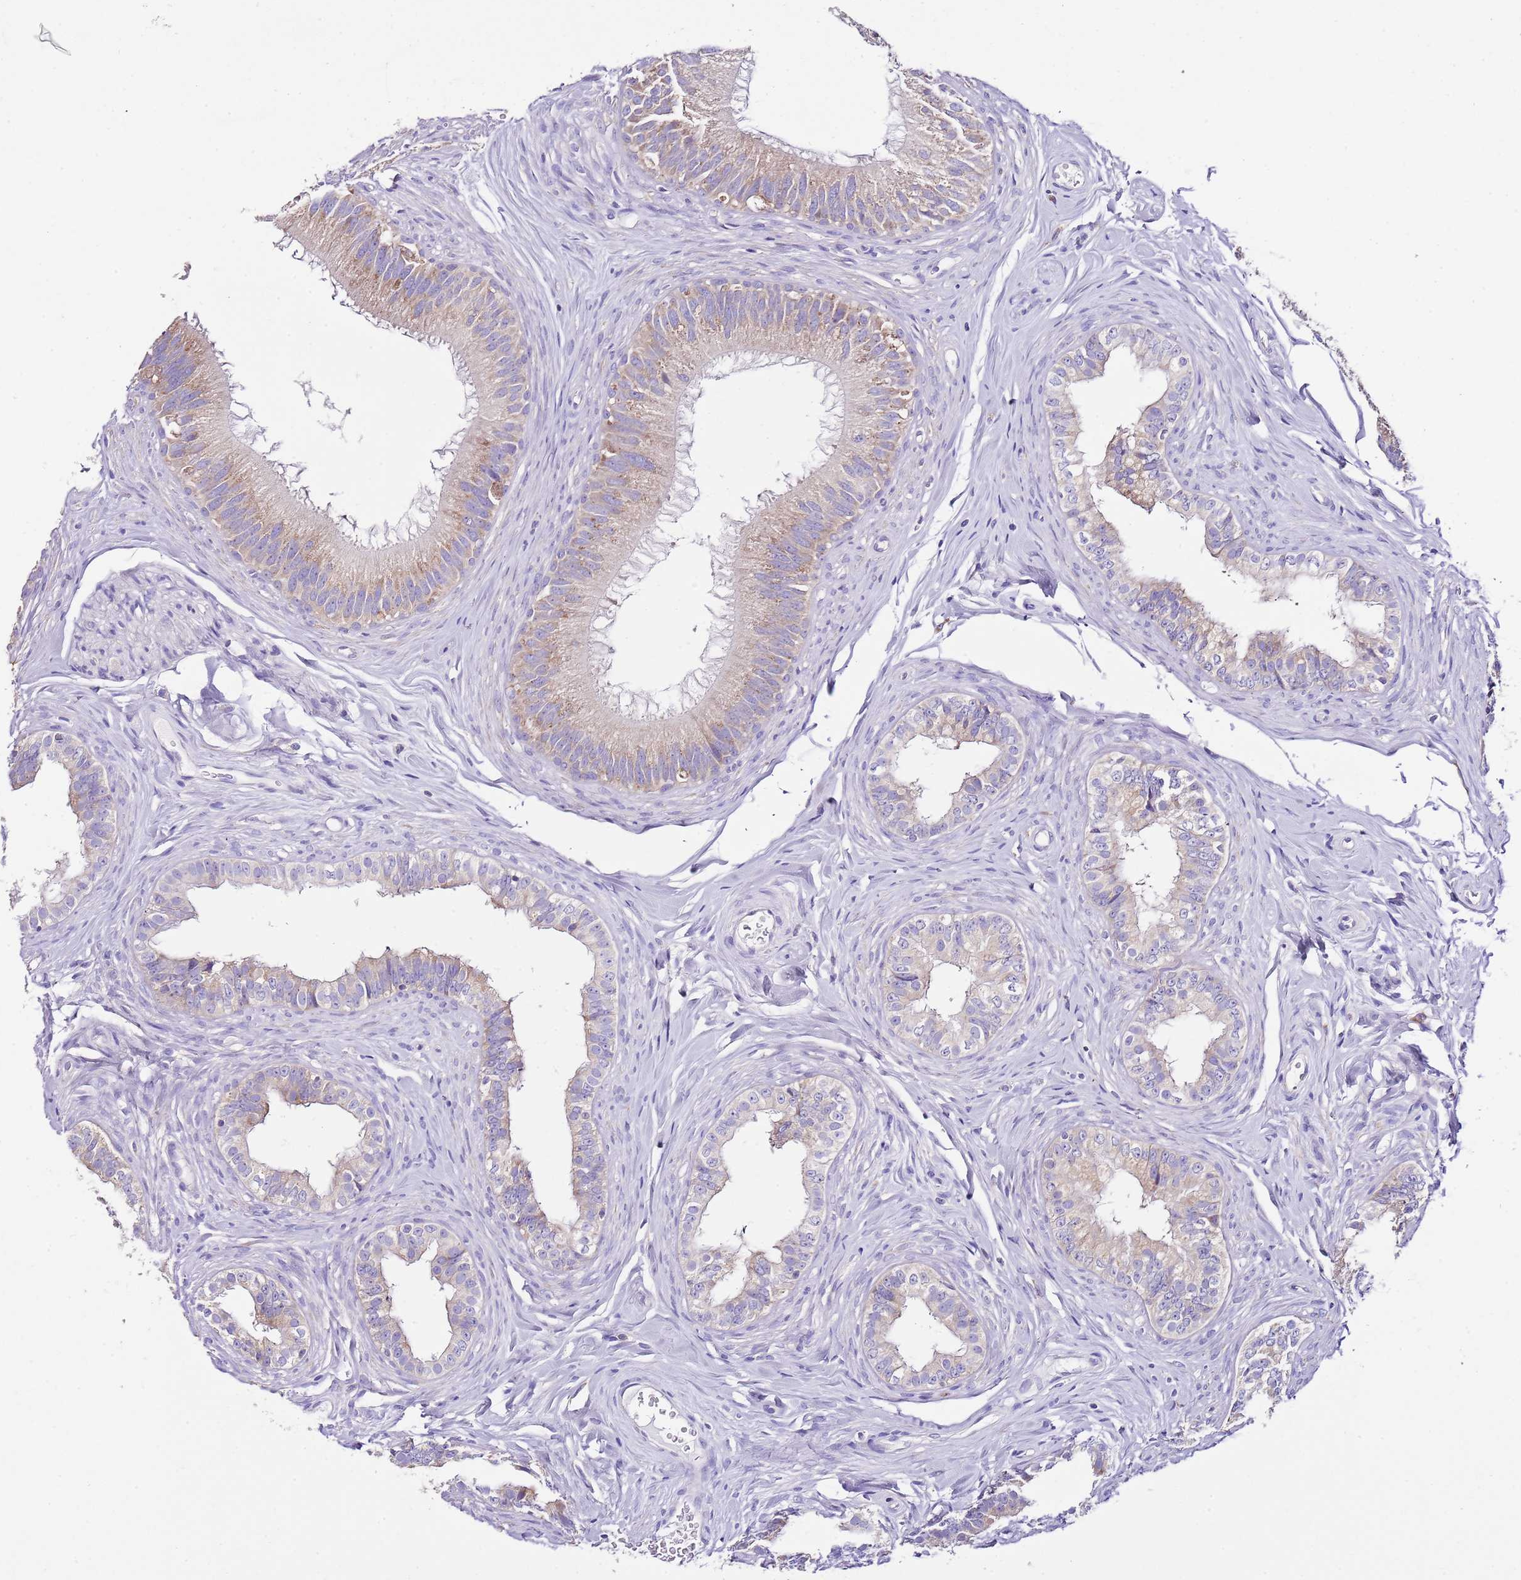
{"staining": {"intensity": "moderate", "quantity": "25%-75%", "location": "cytoplasmic/membranous"}, "tissue": "epididymis", "cell_type": "Glandular cells", "image_type": "normal", "snomed": [{"axis": "morphology", "description": "Normal tissue, NOS"}, {"axis": "topography", "description": "Epididymis"}], "caption": "Brown immunohistochemical staining in normal human epididymis exhibits moderate cytoplasmic/membranous staining in approximately 25%-75% of glandular cells.", "gene": "RPS10", "patient": {"sex": "male", "age": 38}}